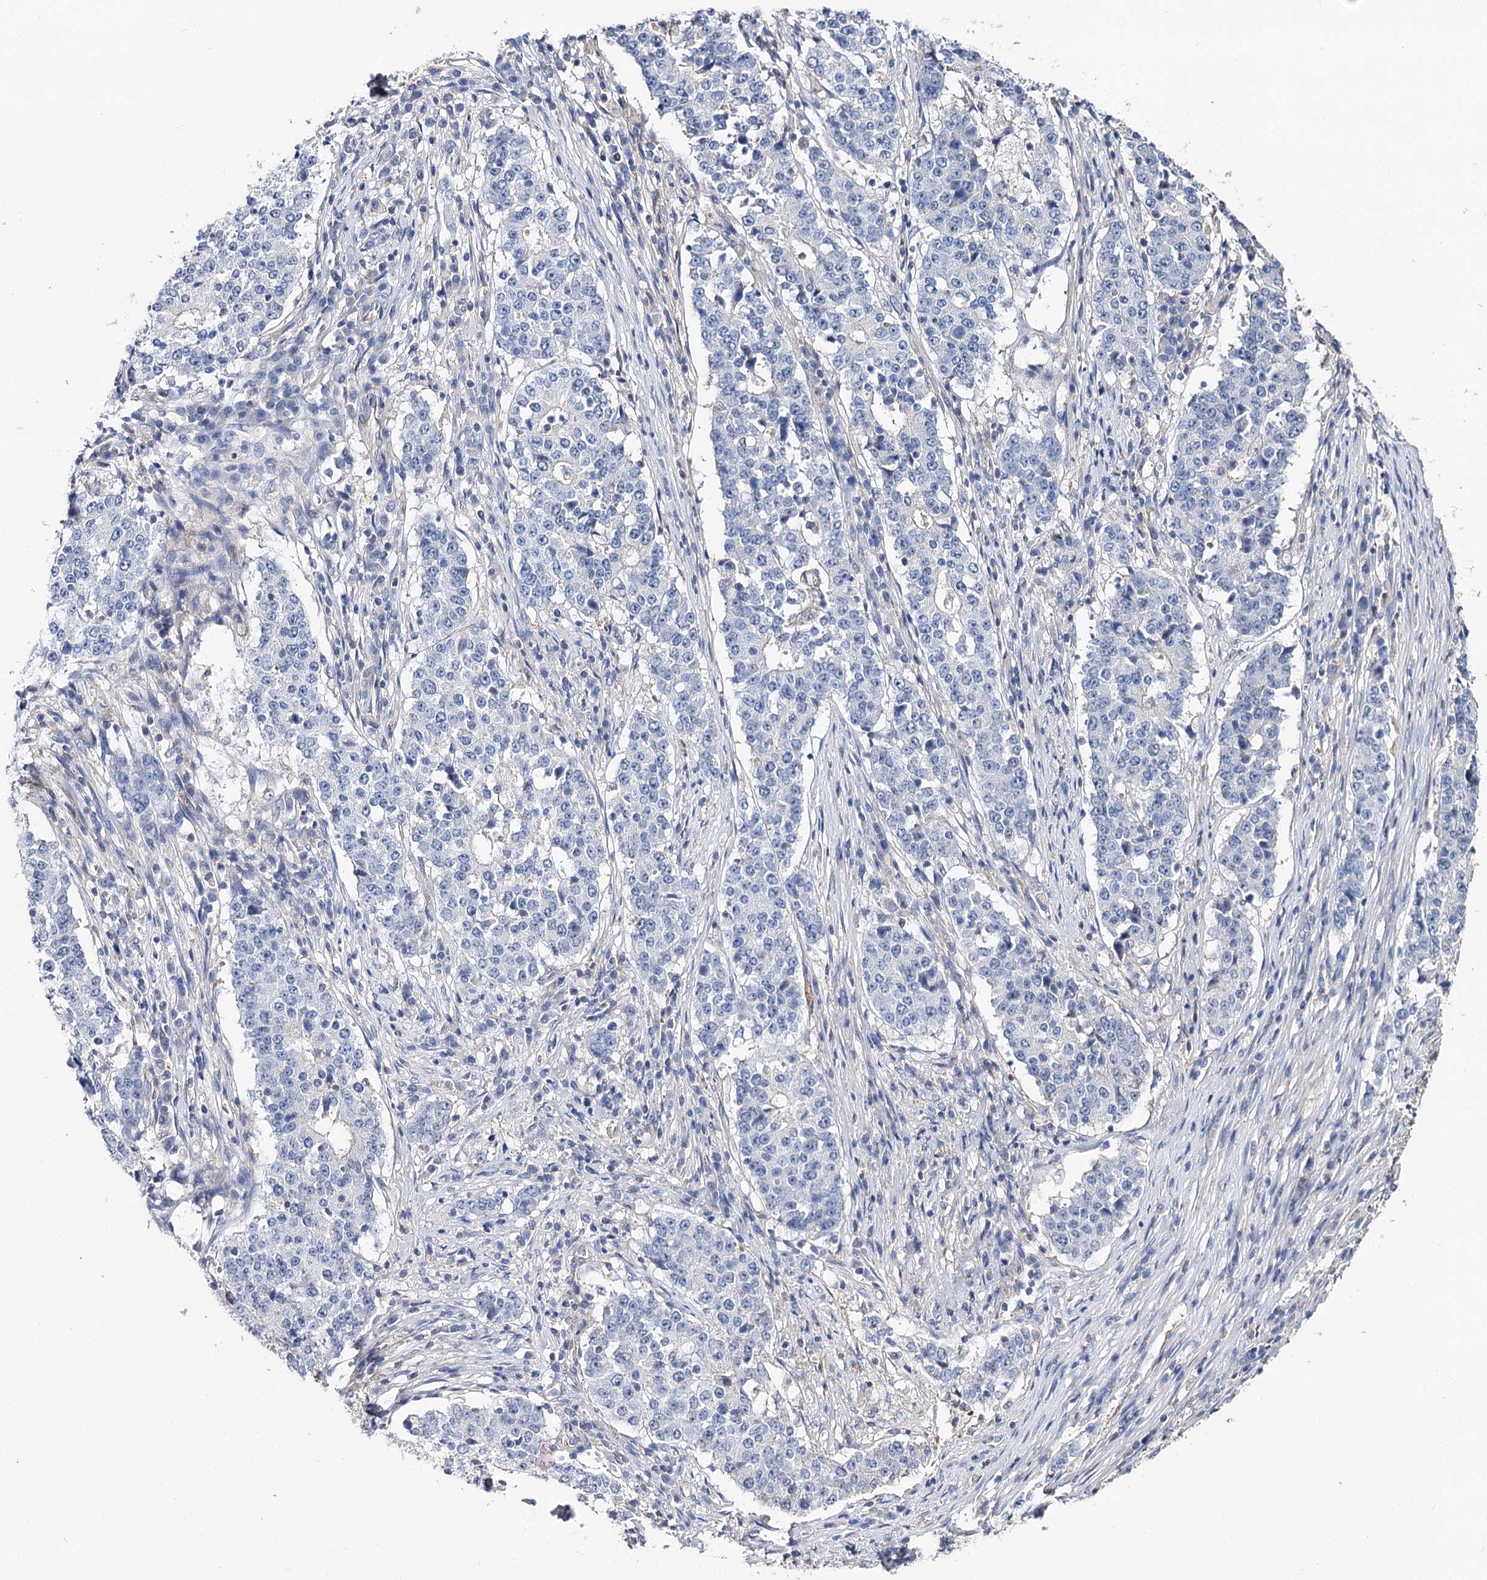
{"staining": {"intensity": "negative", "quantity": "none", "location": "none"}, "tissue": "stomach cancer", "cell_type": "Tumor cells", "image_type": "cancer", "snomed": [{"axis": "morphology", "description": "Adenocarcinoma, NOS"}, {"axis": "topography", "description": "Stomach"}], "caption": "Histopathology image shows no protein staining in tumor cells of stomach cancer (adenocarcinoma) tissue.", "gene": "EPYC", "patient": {"sex": "male", "age": 59}}